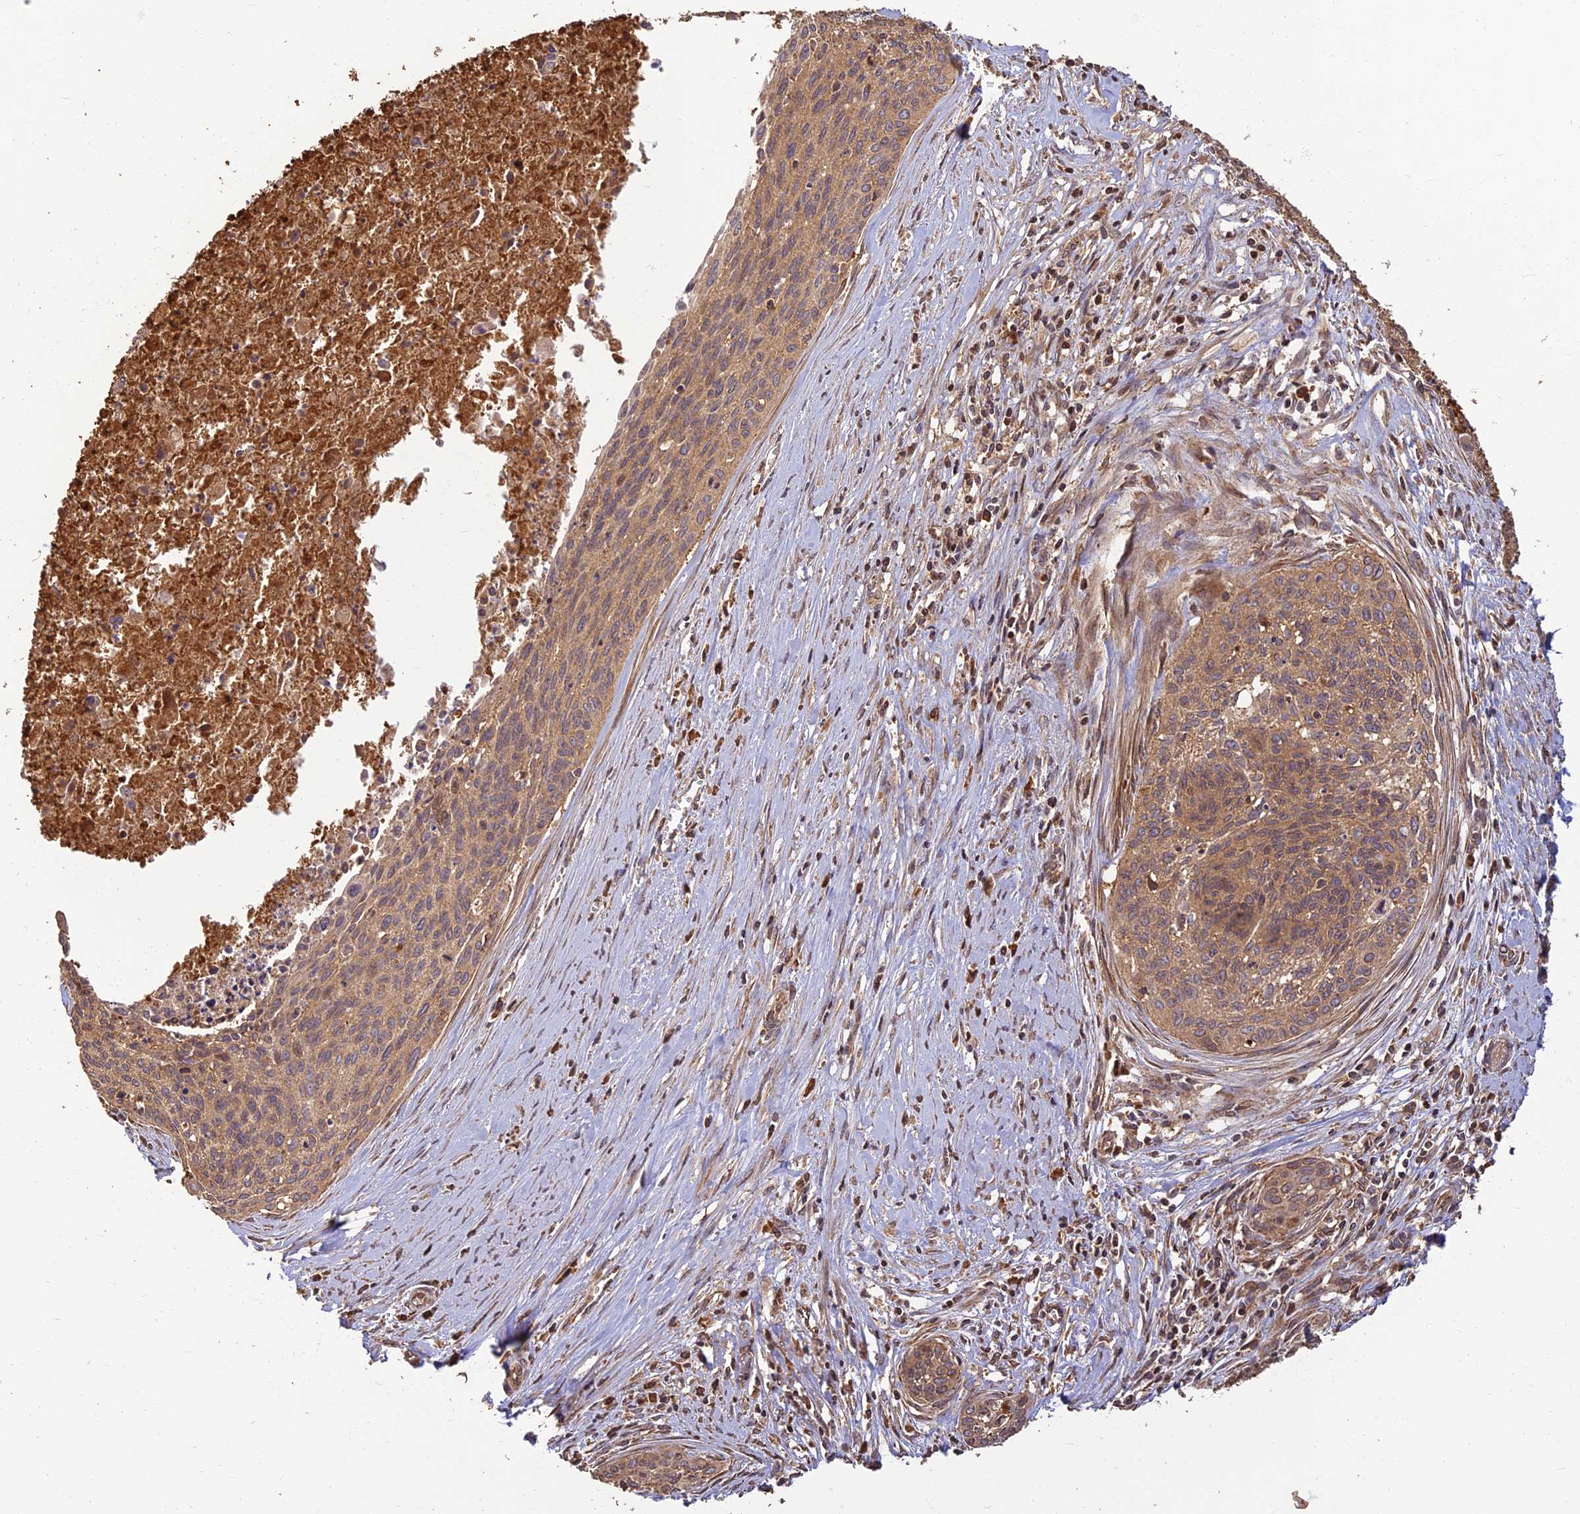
{"staining": {"intensity": "weak", "quantity": ">75%", "location": "cytoplasmic/membranous"}, "tissue": "cervical cancer", "cell_type": "Tumor cells", "image_type": "cancer", "snomed": [{"axis": "morphology", "description": "Squamous cell carcinoma, NOS"}, {"axis": "topography", "description": "Cervix"}], "caption": "Immunohistochemistry (IHC) staining of cervical cancer (squamous cell carcinoma), which shows low levels of weak cytoplasmic/membranous staining in approximately >75% of tumor cells indicating weak cytoplasmic/membranous protein expression. The staining was performed using DAB (brown) for protein detection and nuclei were counterstained in hematoxylin (blue).", "gene": "CORO1C", "patient": {"sex": "female", "age": 55}}